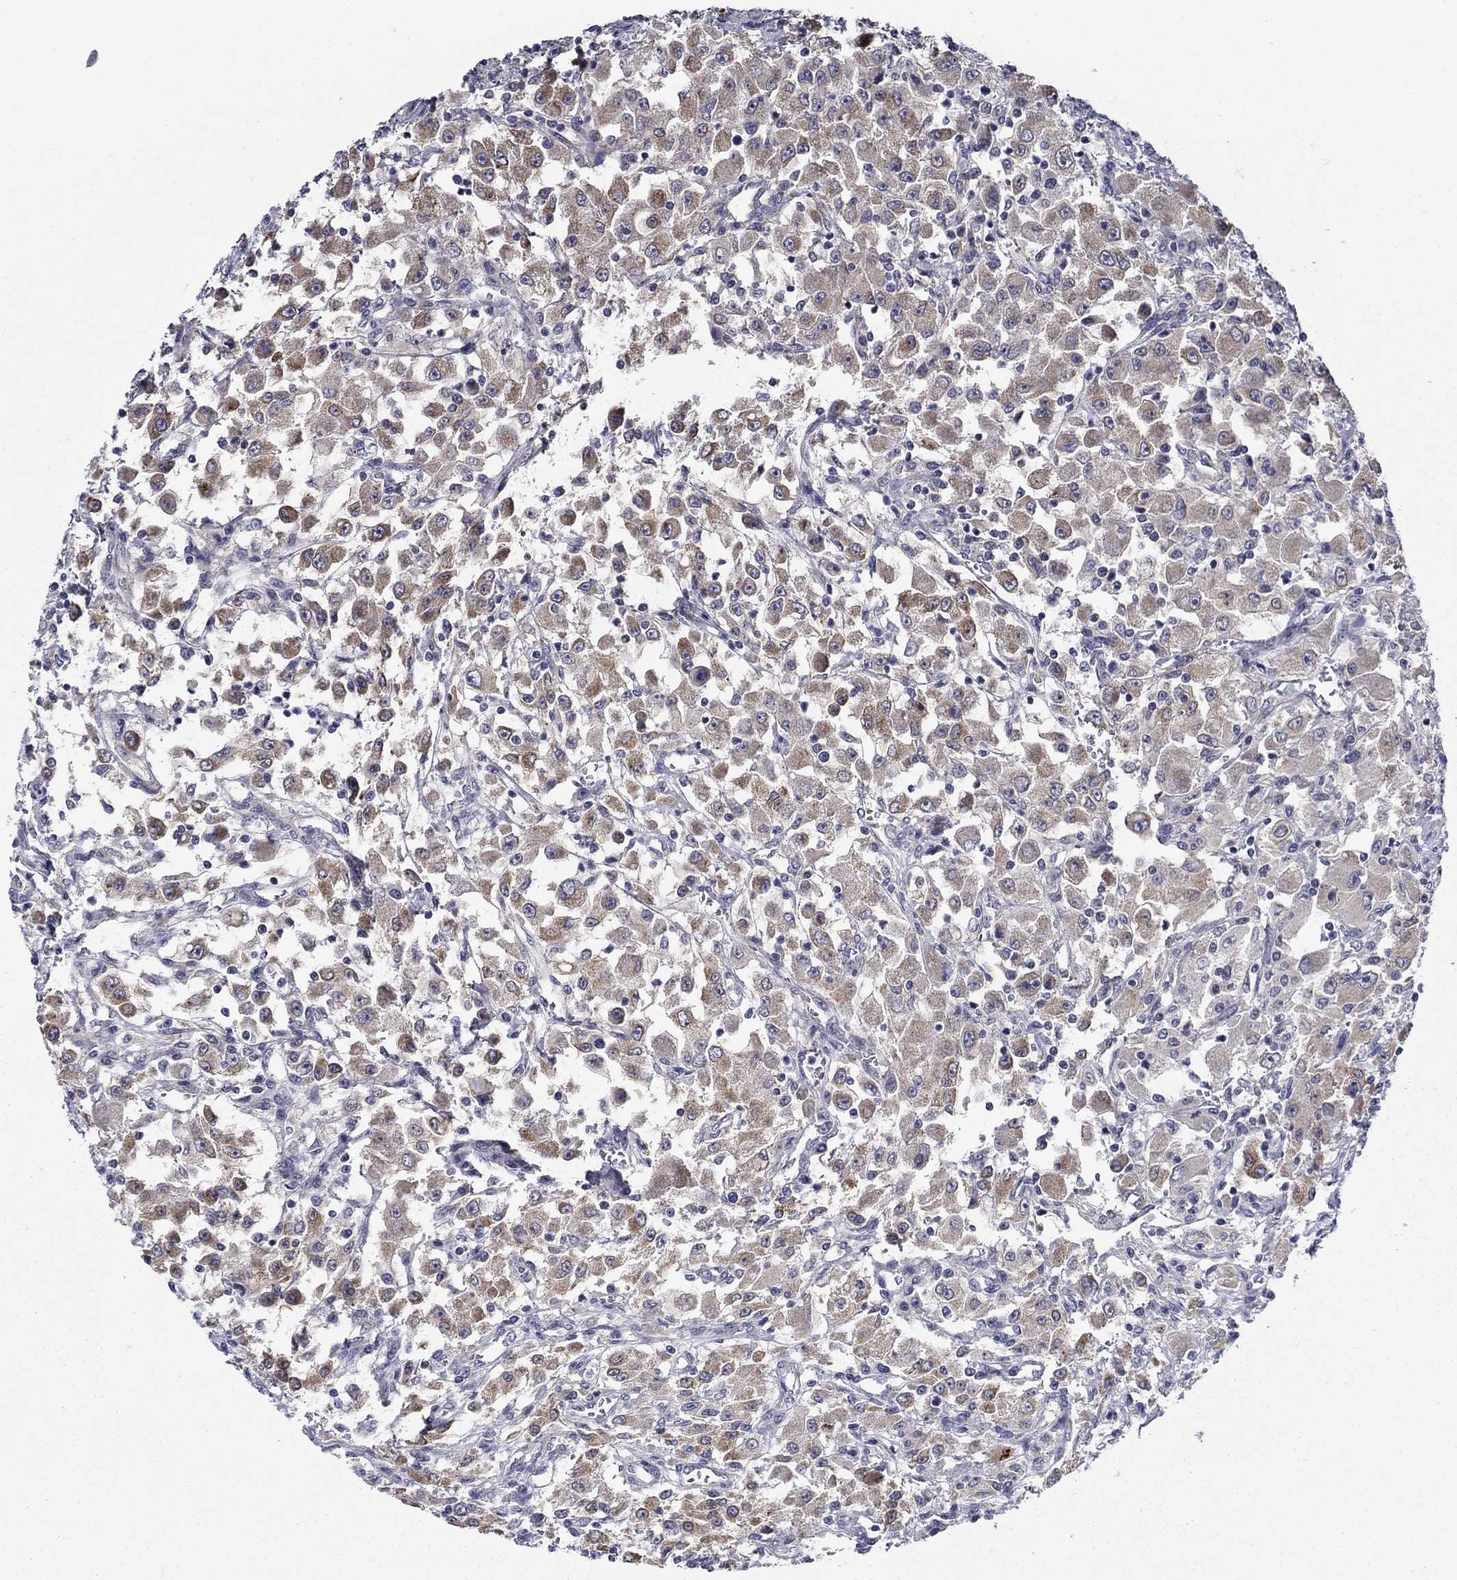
{"staining": {"intensity": "moderate", "quantity": "<25%", "location": "cytoplasmic/membranous"}, "tissue": "renal cancer", "cell_type": "Tumor cells", "image_type": "cancer", "snomed": [{"axis": "morphology", "description": "Adenocarcinoma, NOS"}, {"axis": "topography", "description": "Kidney"}], "caption": "The image displays staining of renal cancer (adenocarcinoma), revealing moderate cytoplasmic/membranous protein staining (brown color) within tumor cells.", "gene": "LACTB2", "patient": {"sex": "female", "age": 67}}